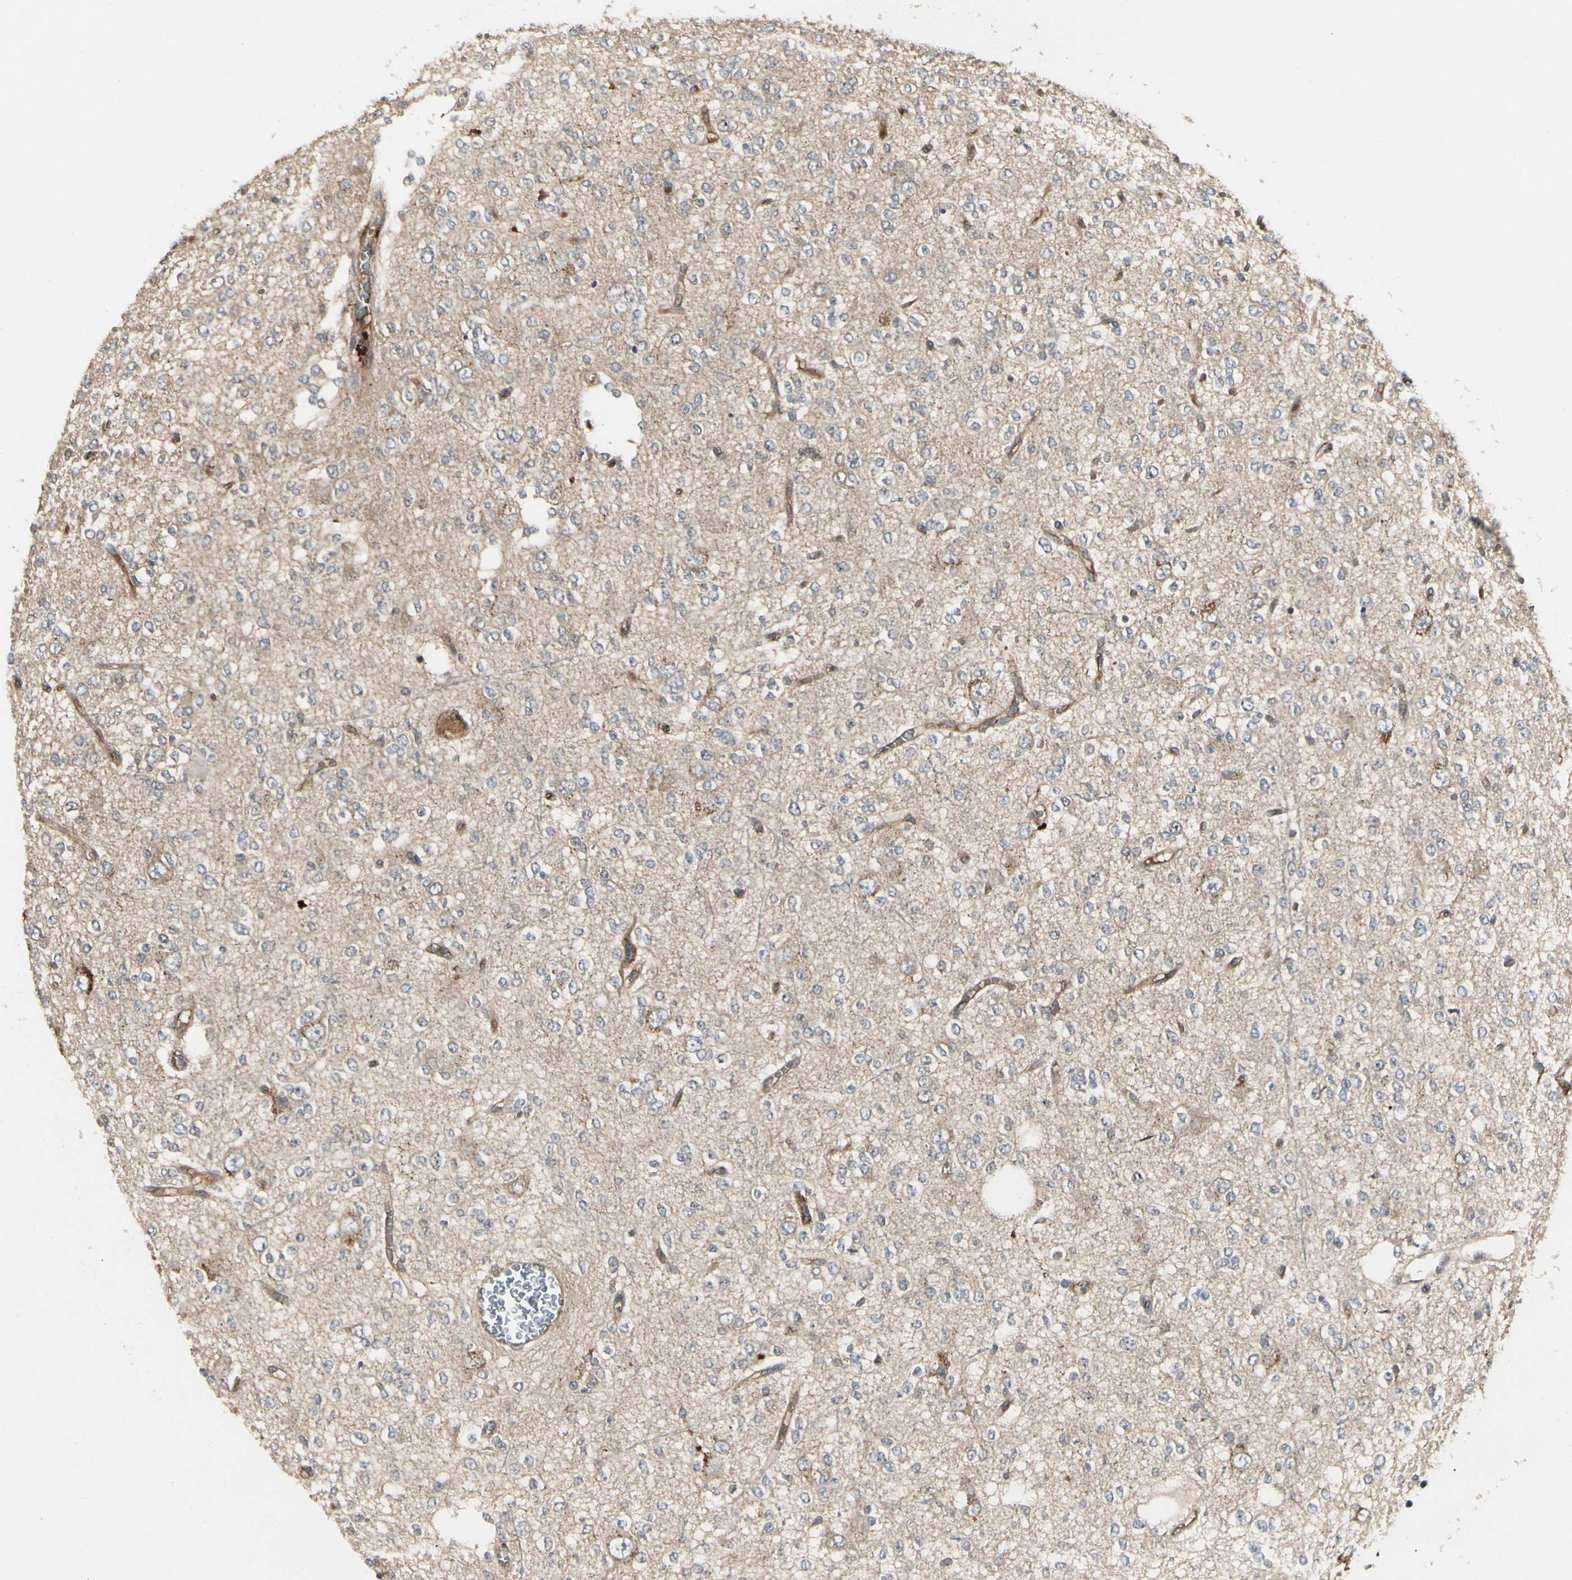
{"staining": {"intensity": "weak", "quantity": "<25%", "location": "cytoplasmic/membranous"}, "tissue": "glioma", "cell_type": "Tumor cells", "image_type": "cancer", "snomed": [{"axis": "morphology", "description": "Glioma, malignant, Low grade"}, {"axis": "topography", "description": "Brain"}], "caption": "The immunohistochemistry (IHC) micrograph has no significant positivity in tumor cells of low-grade glioma (malignant) tissue.", "gene": "RNF14", "patient": {"sex": "male", "age": 38}}